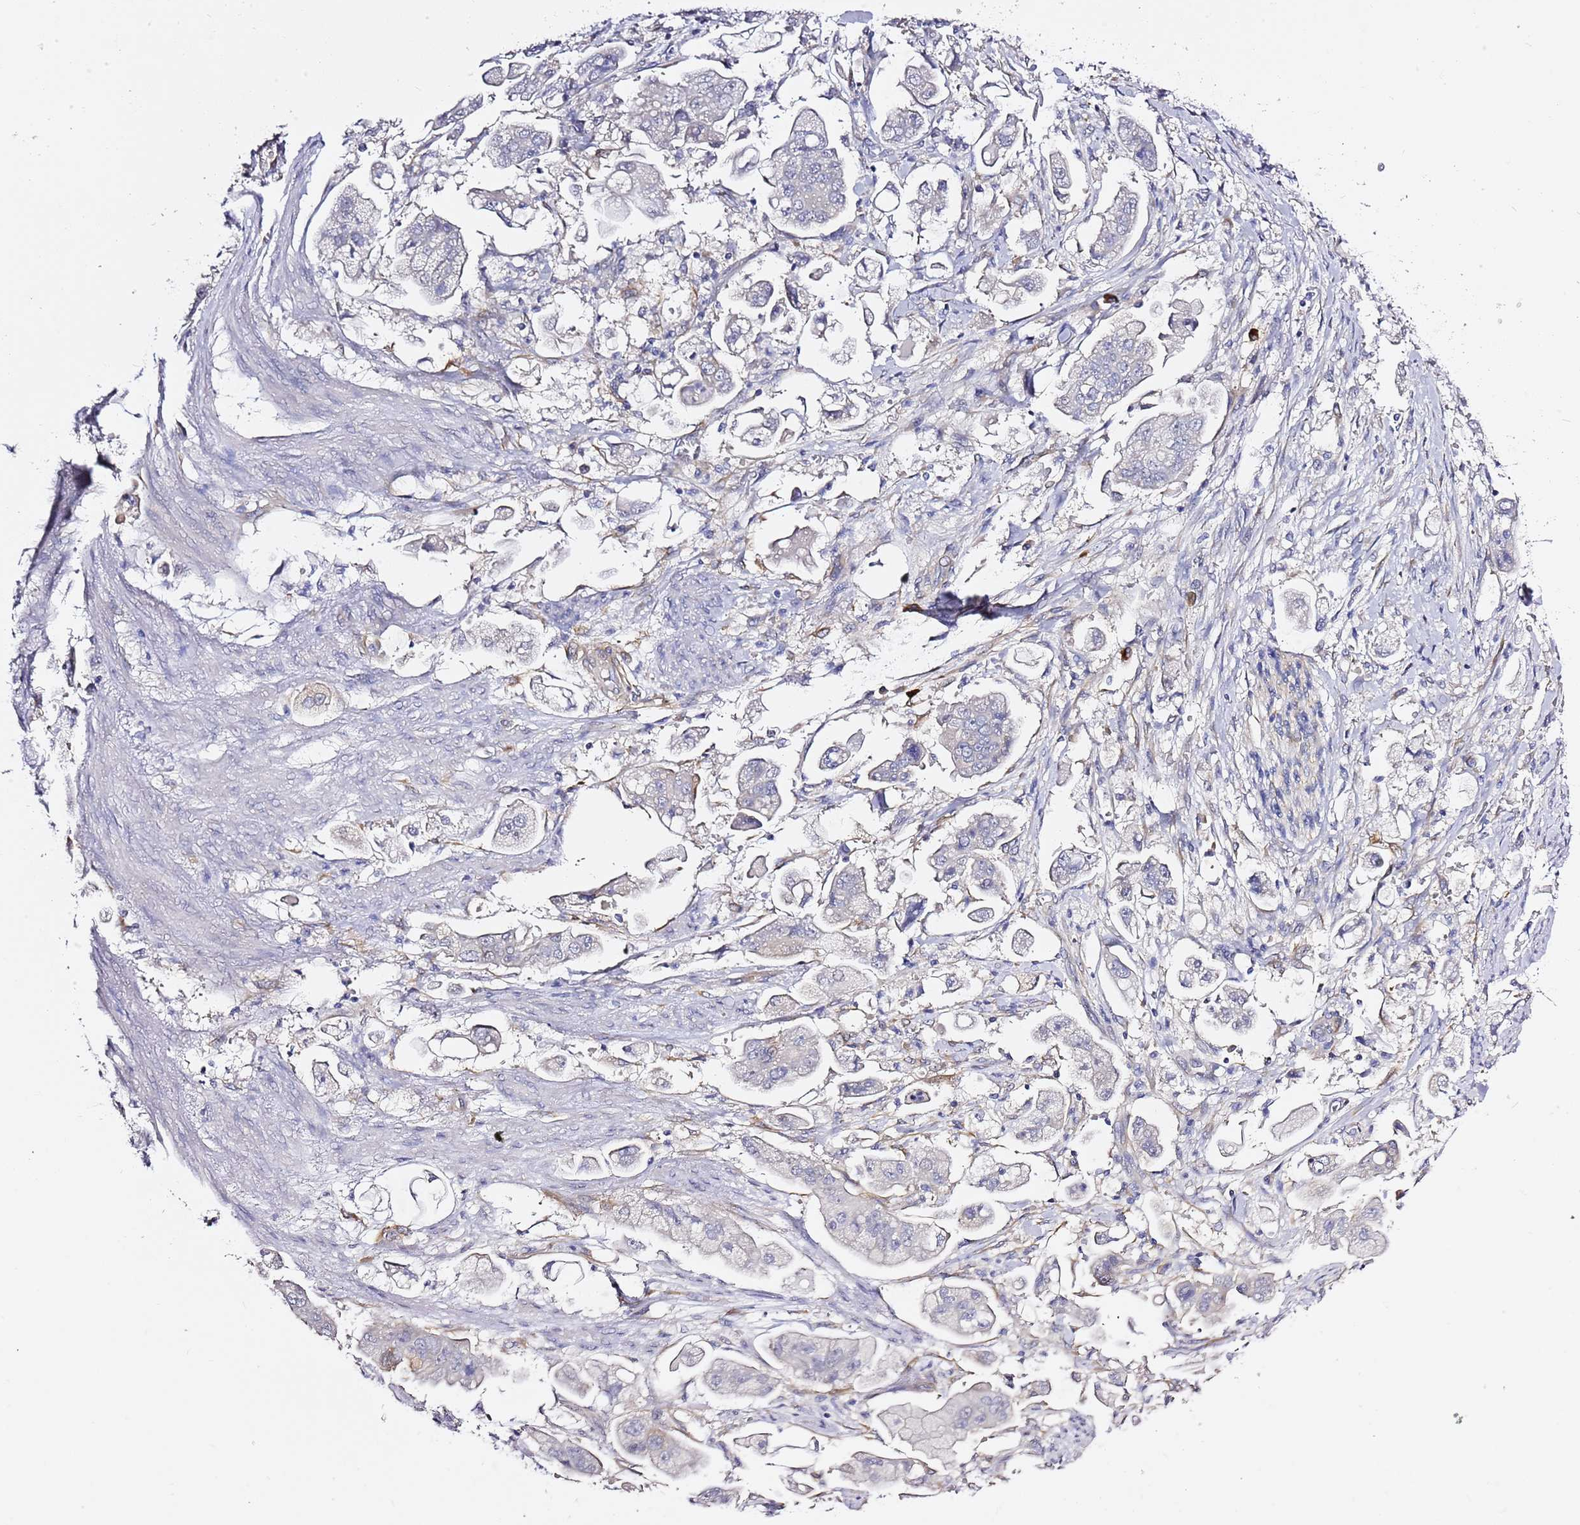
{"staining": {"intensity": "negative", "quantity": "none", "location": "none"}, "tissue": "stomach cancer", "cell_type": "Tumor cells", "image_type": "cancer", "snomed": [{"axis": "morphology", "description": "Adenocarcinoma, NOS"}, {"axis": "topography", "description": "Stomach"}], "caption": "Immunohistochemistry micrograph of human stomach adenocarcinoma stained for a protein (brown), which displays no positivity in tumor cells.", "gene": "RFK", "patient": {"sex": "male", "age": 62}}